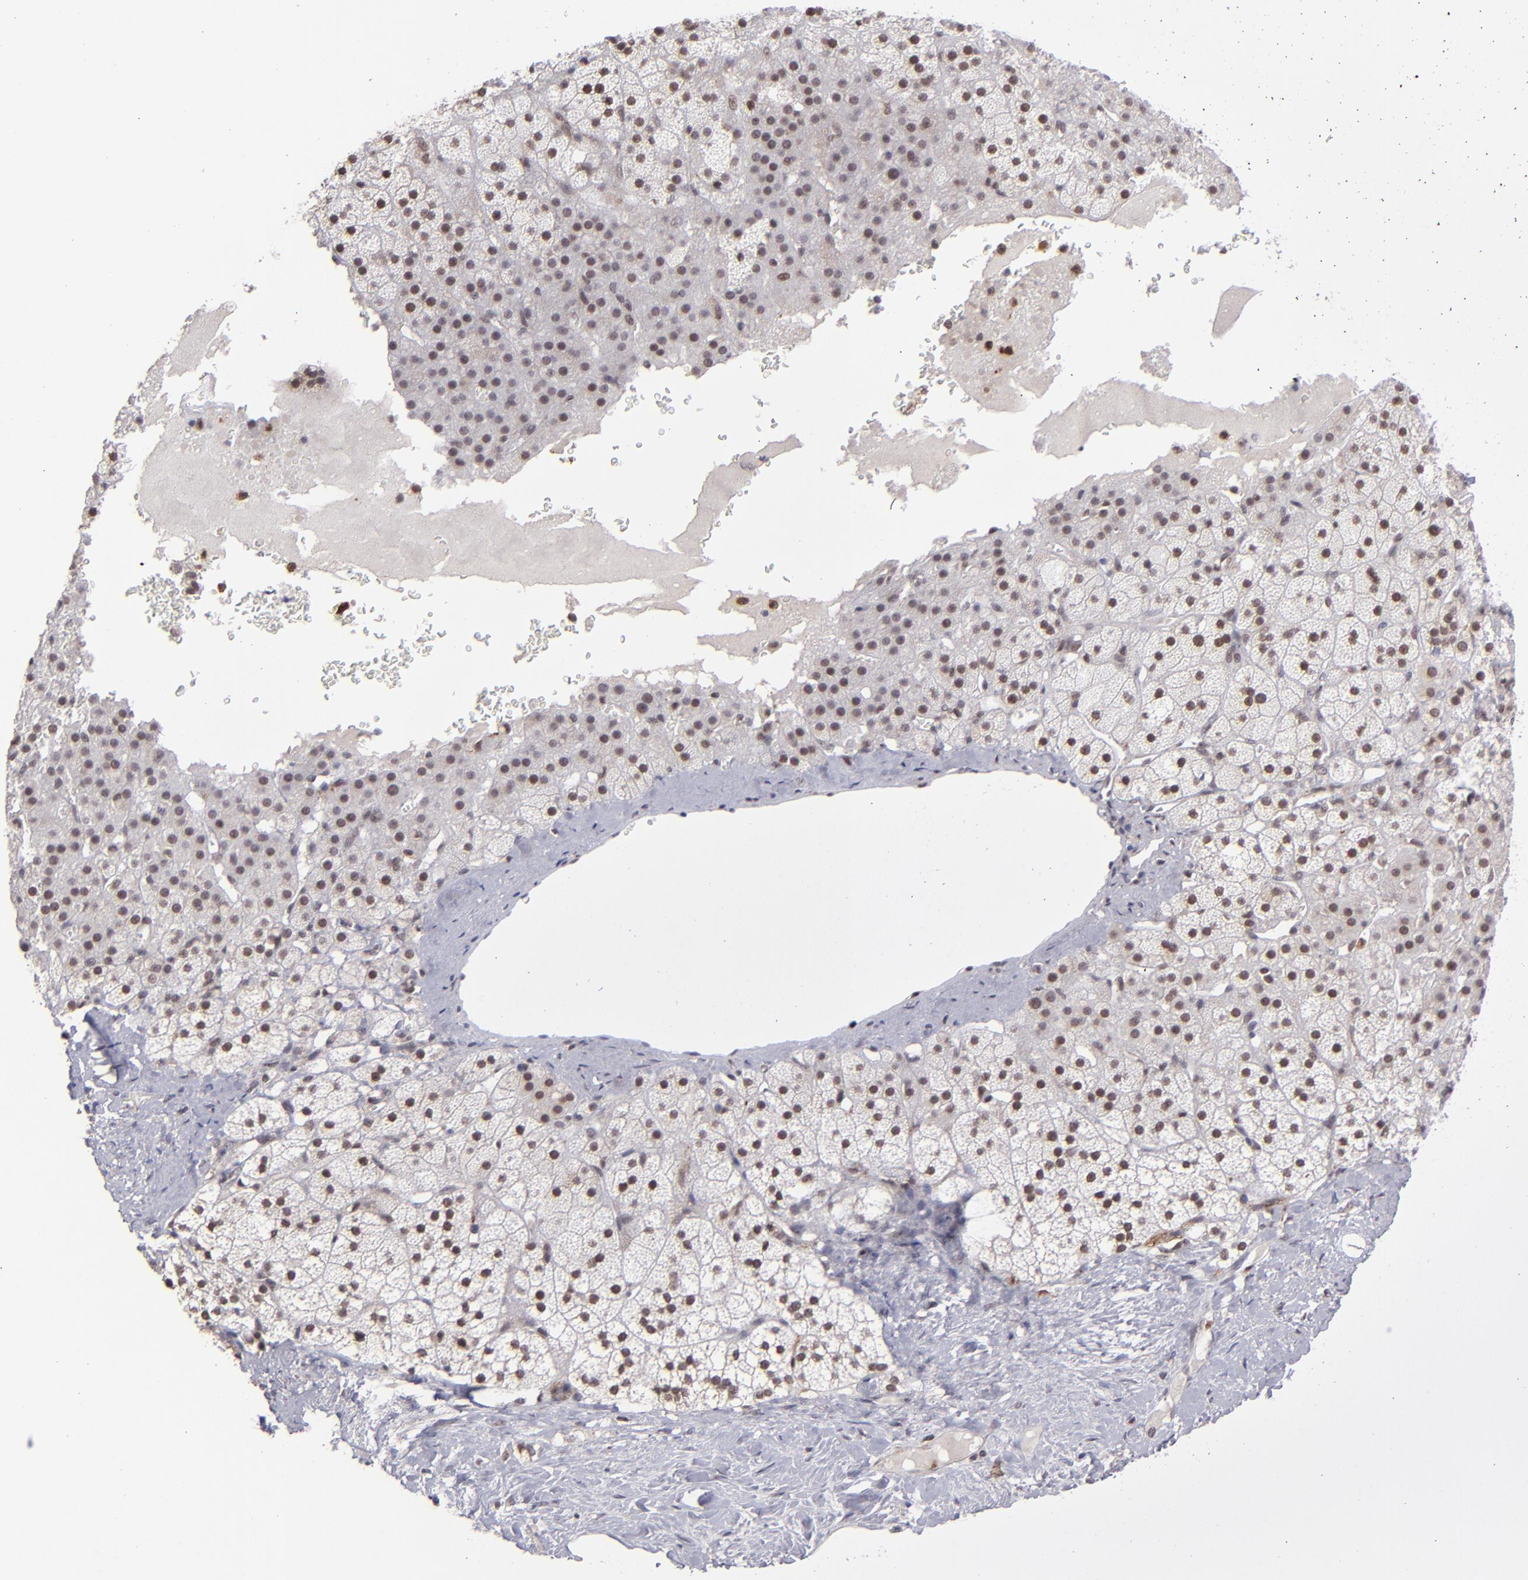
{"staining": {"intensity": "moderate", "quantity": ">75%", "location": "nuclear"}, "tissue": "adrenal gland", "cell_type": "Glandular cells", "image_type": "normal", "snomed": [{"axis": "morphology", "description": "Normal tissue, NOS"}, {"axis": "topography", "description": "Adrenal gland"}], "caption": "A histopathology image of adrenal gland stained for a protein exhibits moderate nuclear brown staining in glandular cells. (DAB (3,3'-diaminobenzidine) IHC, brown staining for protein, blue staining for nuclei).", "gene": "RREB1", "patient": {"sex": "male", "age": 35}}